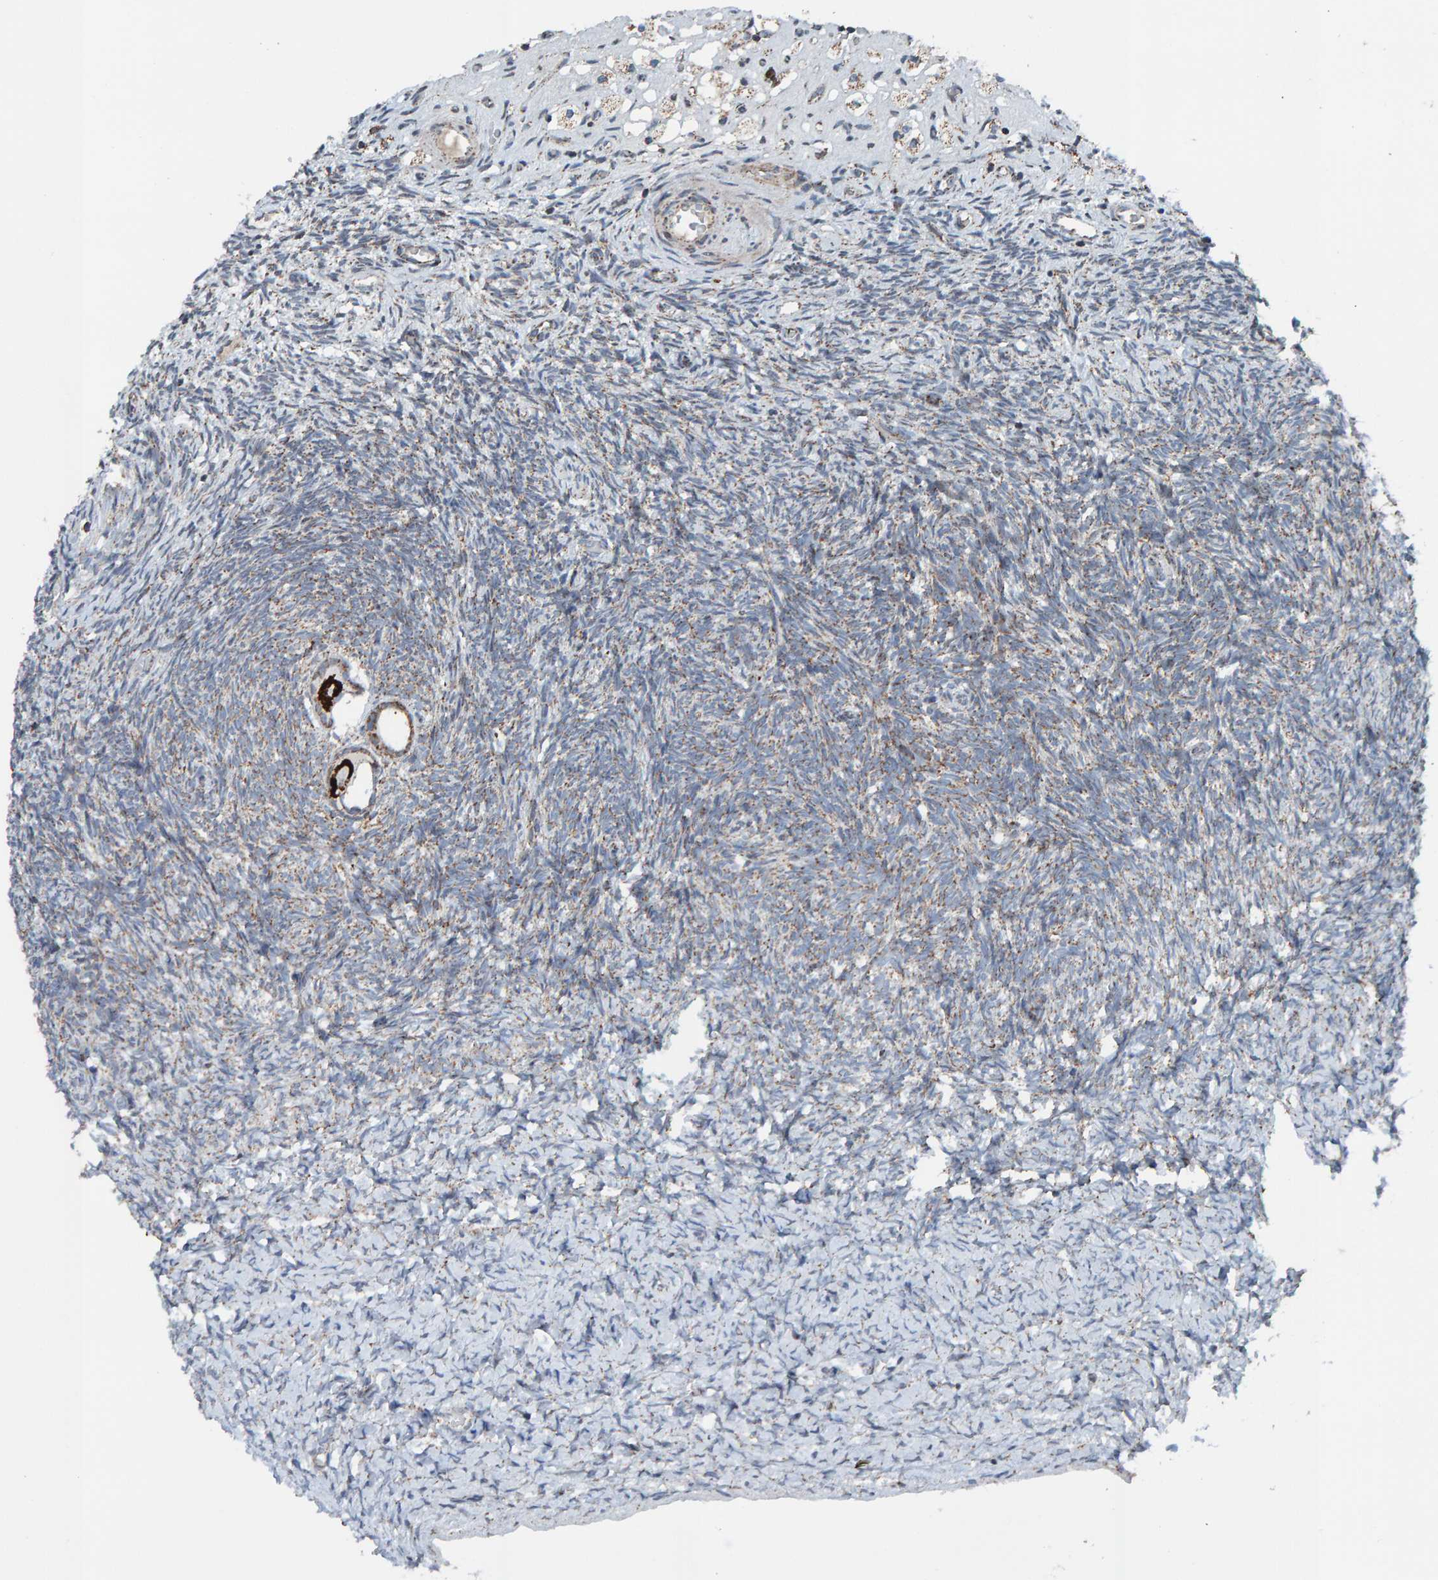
{"staining": {"intensity": "strong", "quantity": ">75%", "location": "cytoplasmic/membranous"}, "tissue": "ovary", "cell_type": "Follicle cells", "image_type": "normal", "snomed": [{"axis": "morphology", "description": "Normal tissue, NOS"}, {"axis": "topography", "description": "Ovary"}], "caption": "Brown immunohistochemical staining in normal human ovary shows strong cytoplasmic/membranous staining in about >75% of follicle cells. The staining was performed using DAB, with brown indicating positive protein expression. Nuclei are stained blue with hematoxylin.", "gene": "ZNF48", "patient": {"sex": "female", "age": 34}}